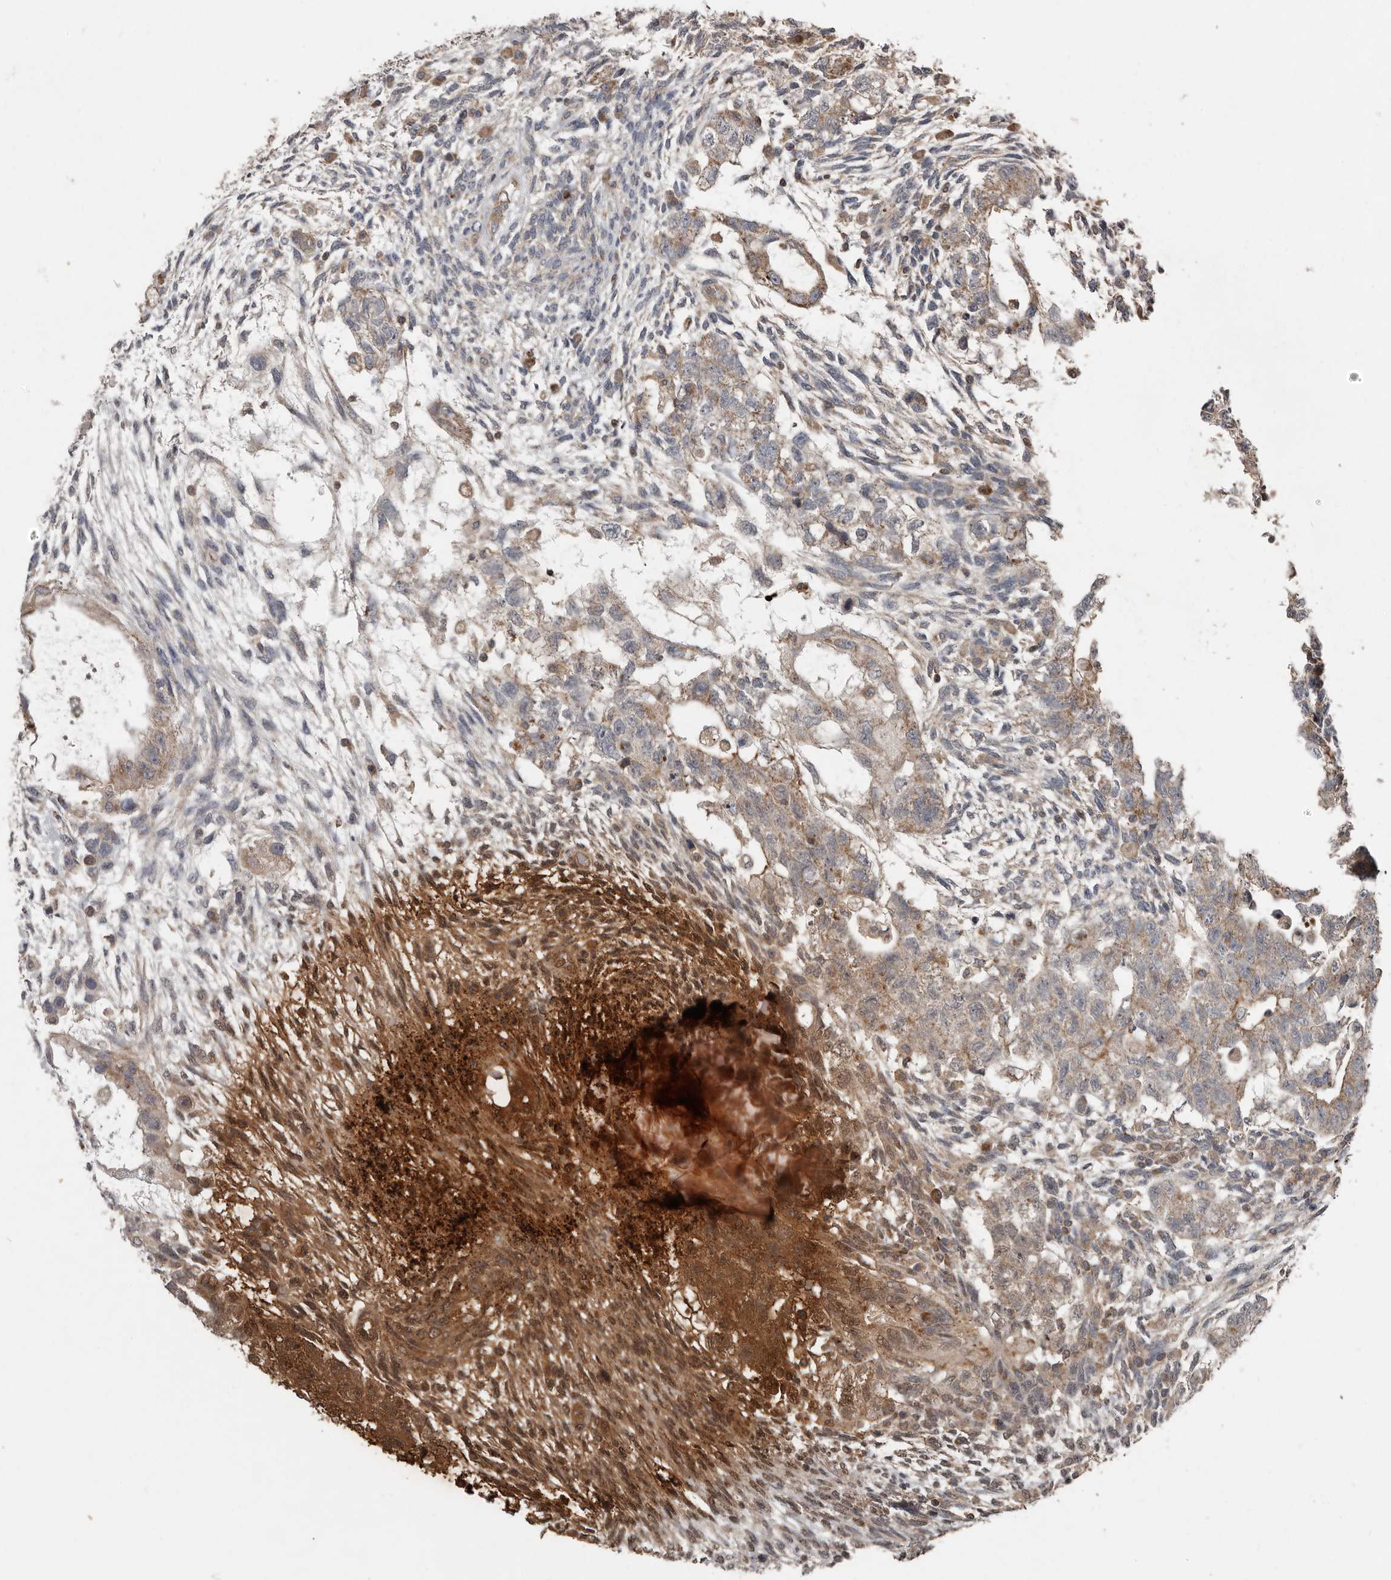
{"staining": {"intensity": "moderate", "quantity": ">75%", "location": "cytoplasmic/membranous"}, "tissue": "testis cancer", "cell_type": "Tumor cells", "image_type": "cancer", "snomed": [{"axis": "morphology", "description": "Normal tissue, NOS"}, {"axis": "morphology", "description": "Carcinoma, Embryonal, NOS"}, {"axis": "topography", "description": "Testis"}], "caption": "A photomicrograph showing moderate cytoplasmic/membranous staining in approximately >75% of tumor cells in embryonal carcinoma (testis), as visualized by brown immunohistochemical staining.", "gene": "FBXO31", "patient": {"sex": "male", "age": 36}}